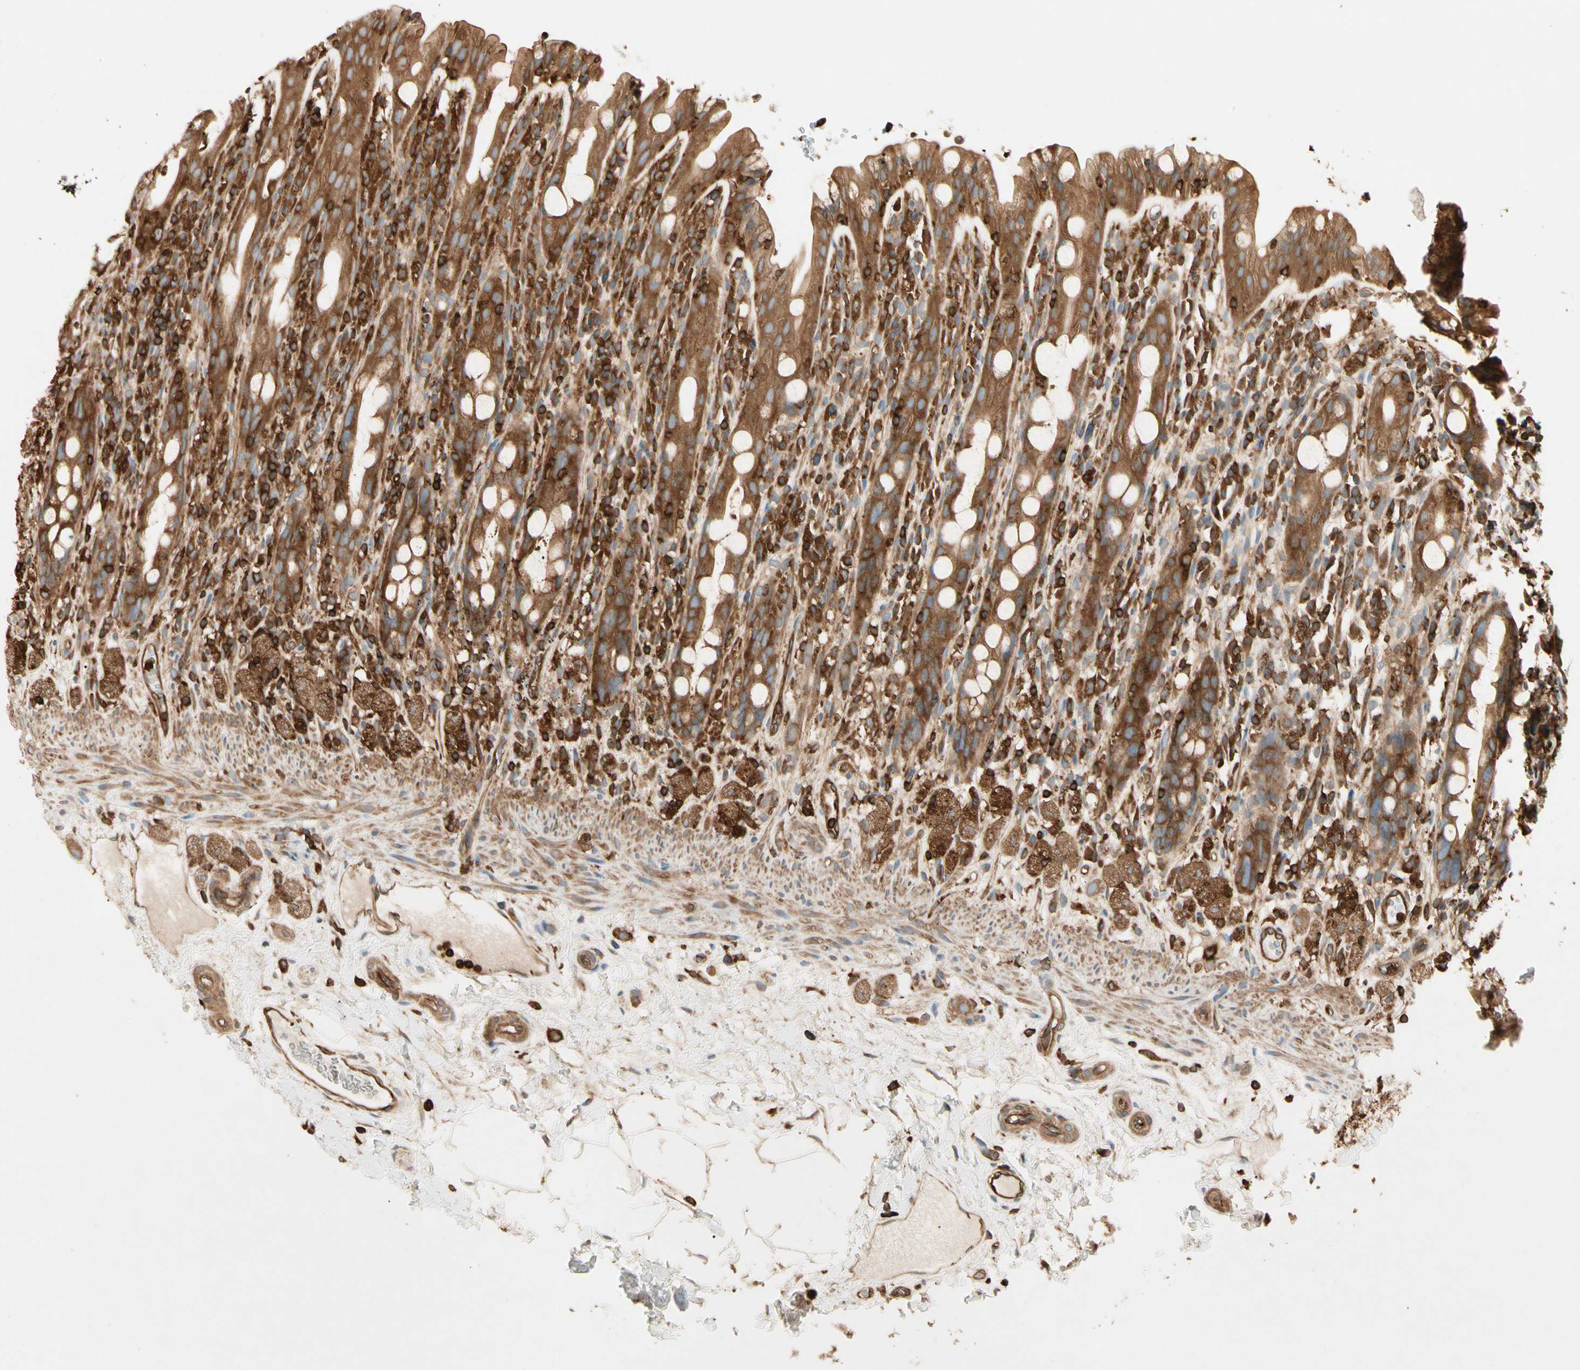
{"staining": {"intensity": "strong", "quantity": ">75%", "location": "cytoplasmic/membranous"}, "tissue": "rectum", "cell_type": "Glandular cells", "image_type": "normal", "snomed": [{"axis": "morphology", "description": "Normal tissue, NOS"}, {"axis": "topography", "description": "Rectum"}], "caption": "Immunohistochemical staining of unremarkable rectum demonstrates high levels of strong cytoplasmic/membranous staining in about >75% of glandular cells.", "gene": "ARPC2", "patient": {"sex": "male", "age": 44}}